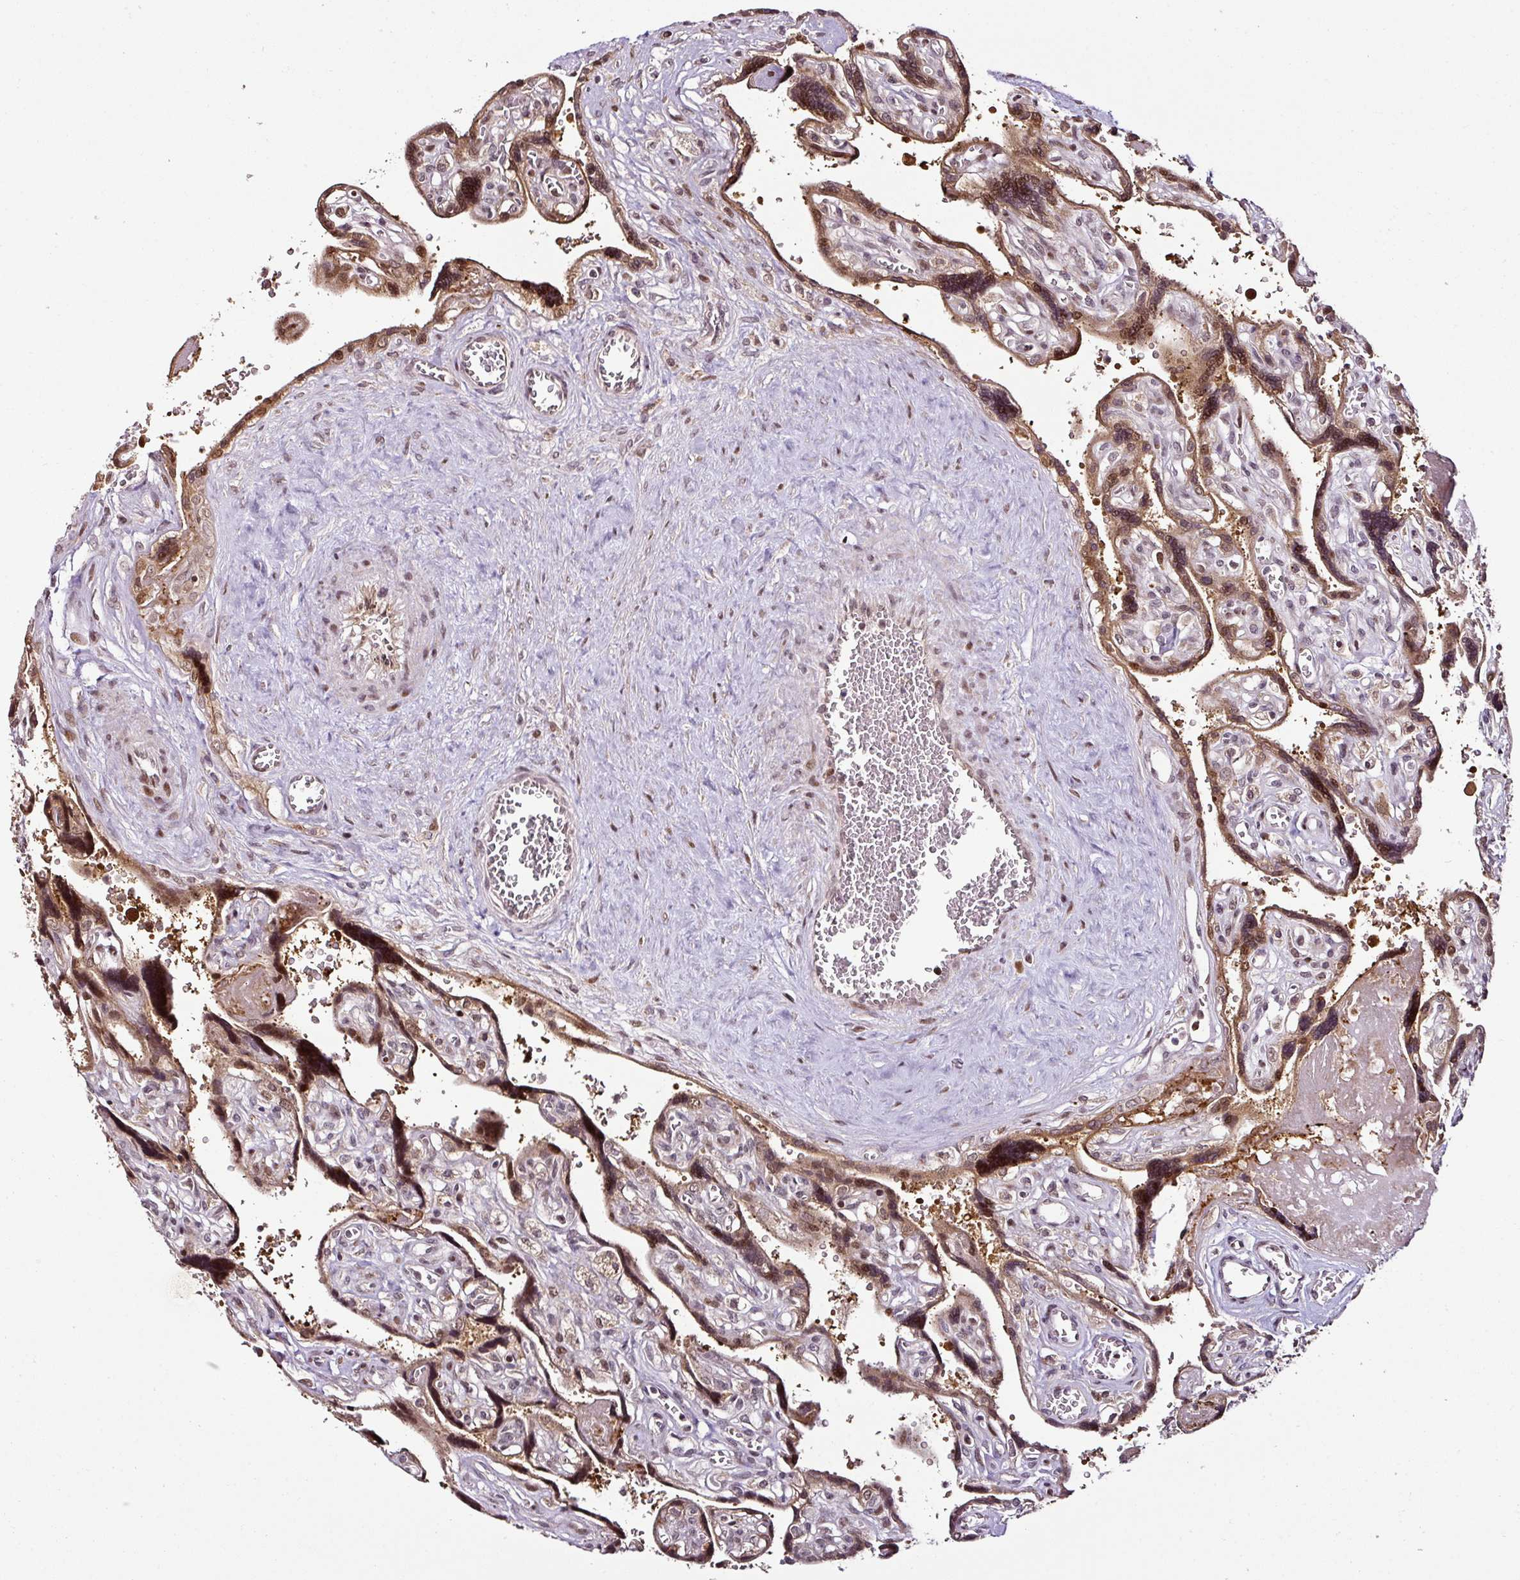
{"staining": {"intensity": "moderate", "quantity": ">75%", "location": "cytoplasmic/membranous"}, "tissue": "placenta", "cell_type": "Decidual cells", "image_type": "normal", "snomed": [{"axis": "morphology", "description": "Normal tissue, NOS"}, {"axis": "topography", "description": "Placenta"}], "caption": "Placenta stained with a brown dye reveals moderate cytoplasmic/membranous positive positivity in about >75% of decidual cells.", "gene": "COPRS", "patient": {"sex": "female", "age": 39}}